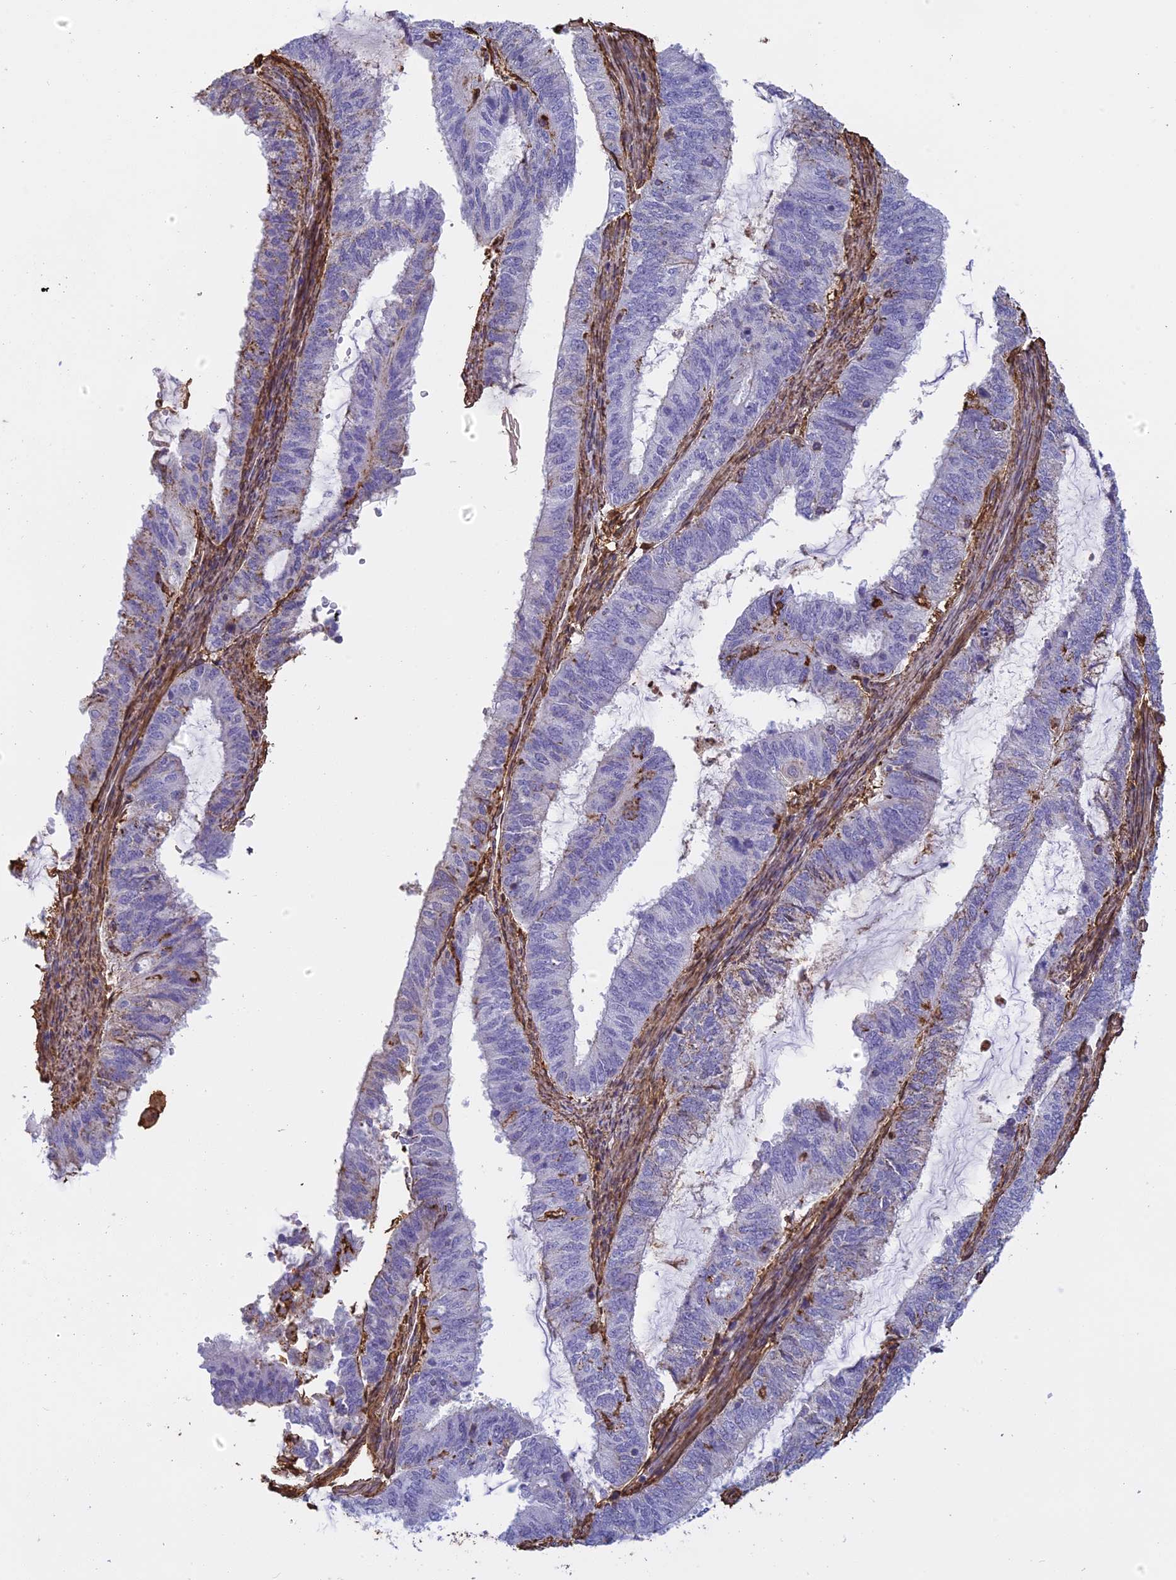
{"staining": {"intensity": "negative", "quantity": "none", "location": "none"}, "tissue": "endometrial cancer", "cell_type": "Tumor cells", "image_type": "cancer", "snomed": [{"axis": "morphology", "description": "Adenocarcinoma, NOS"}, {"axis": "topography", "description": "Endometrium"}], "caption": "Immunohistochemistry of endometrial cancer exhibits no expression in tumor cells. The staining was performed using DAB (3,3'-diaminobenzidine) to visualize the protein expression in brown, while the nuclei were stained in blue with hematoxylin (Magnification: 20x).", "gene": "TMEM255B", "patient": {"sex": "female", "age": 51}}